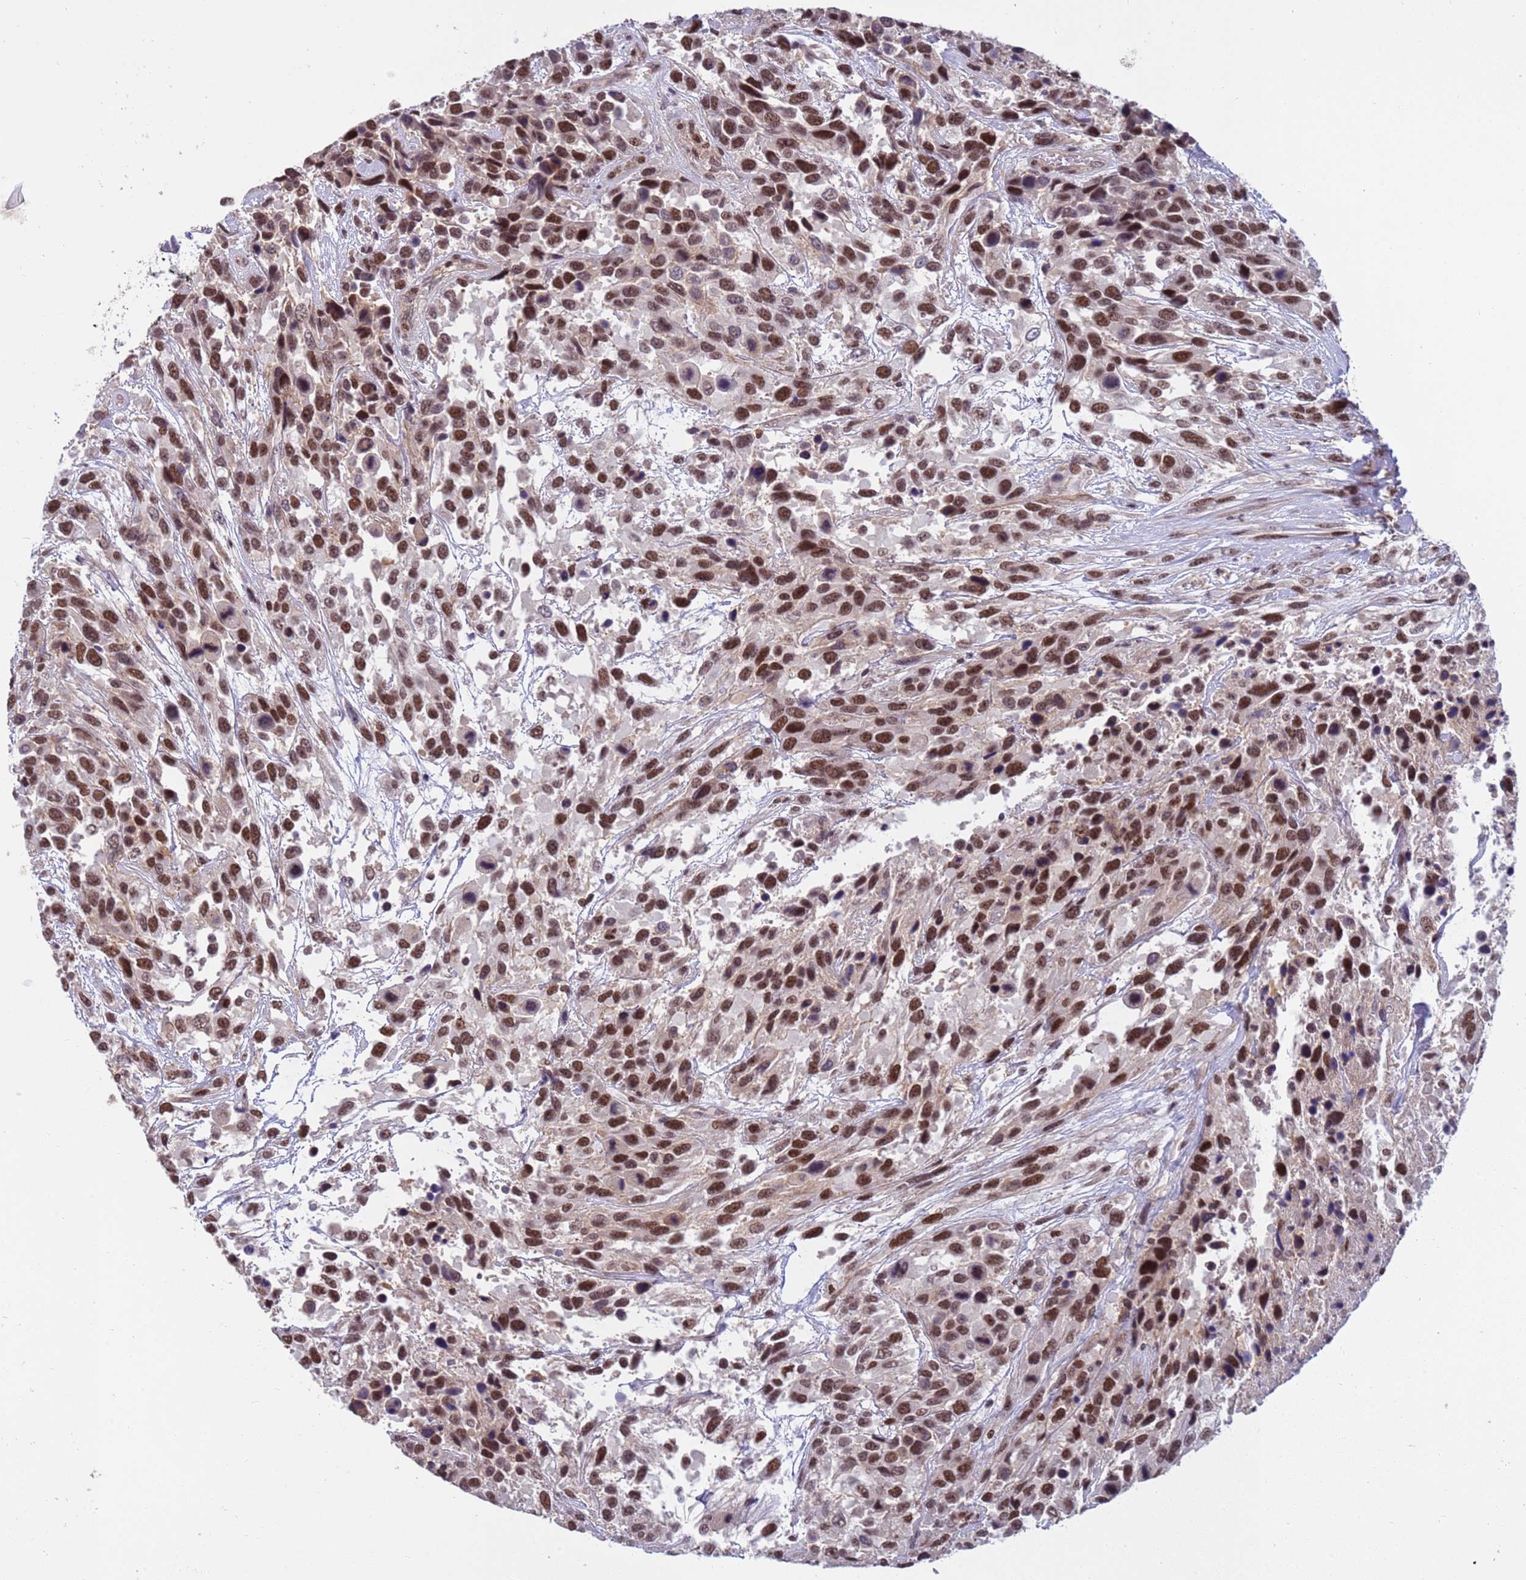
{"staining": {"intensity": "strong", "quantity": ">75%", "location": "nuclear"}, "tissue": "urothelial cancer", "cell_type": "Tumor cells", "image_type": "cancer", "snomed": [{"axis": "morphology", "description": "Urothelial carcinoma, High grade"}, {"axis": "topography", "description": "Urinary bladder"}], "caption": "Strong nuclear staining is appreciated in approximately >75% of tumor cells in urothelial carcinoma (high-grade). The staining was performed using DAB to visualize the protein expression in brown, while the nuclei were stained in blue with hematoxylin (Magnification: 20x).", "gene": "NSL1", "patient": {"sex": "female", "age": 70}}